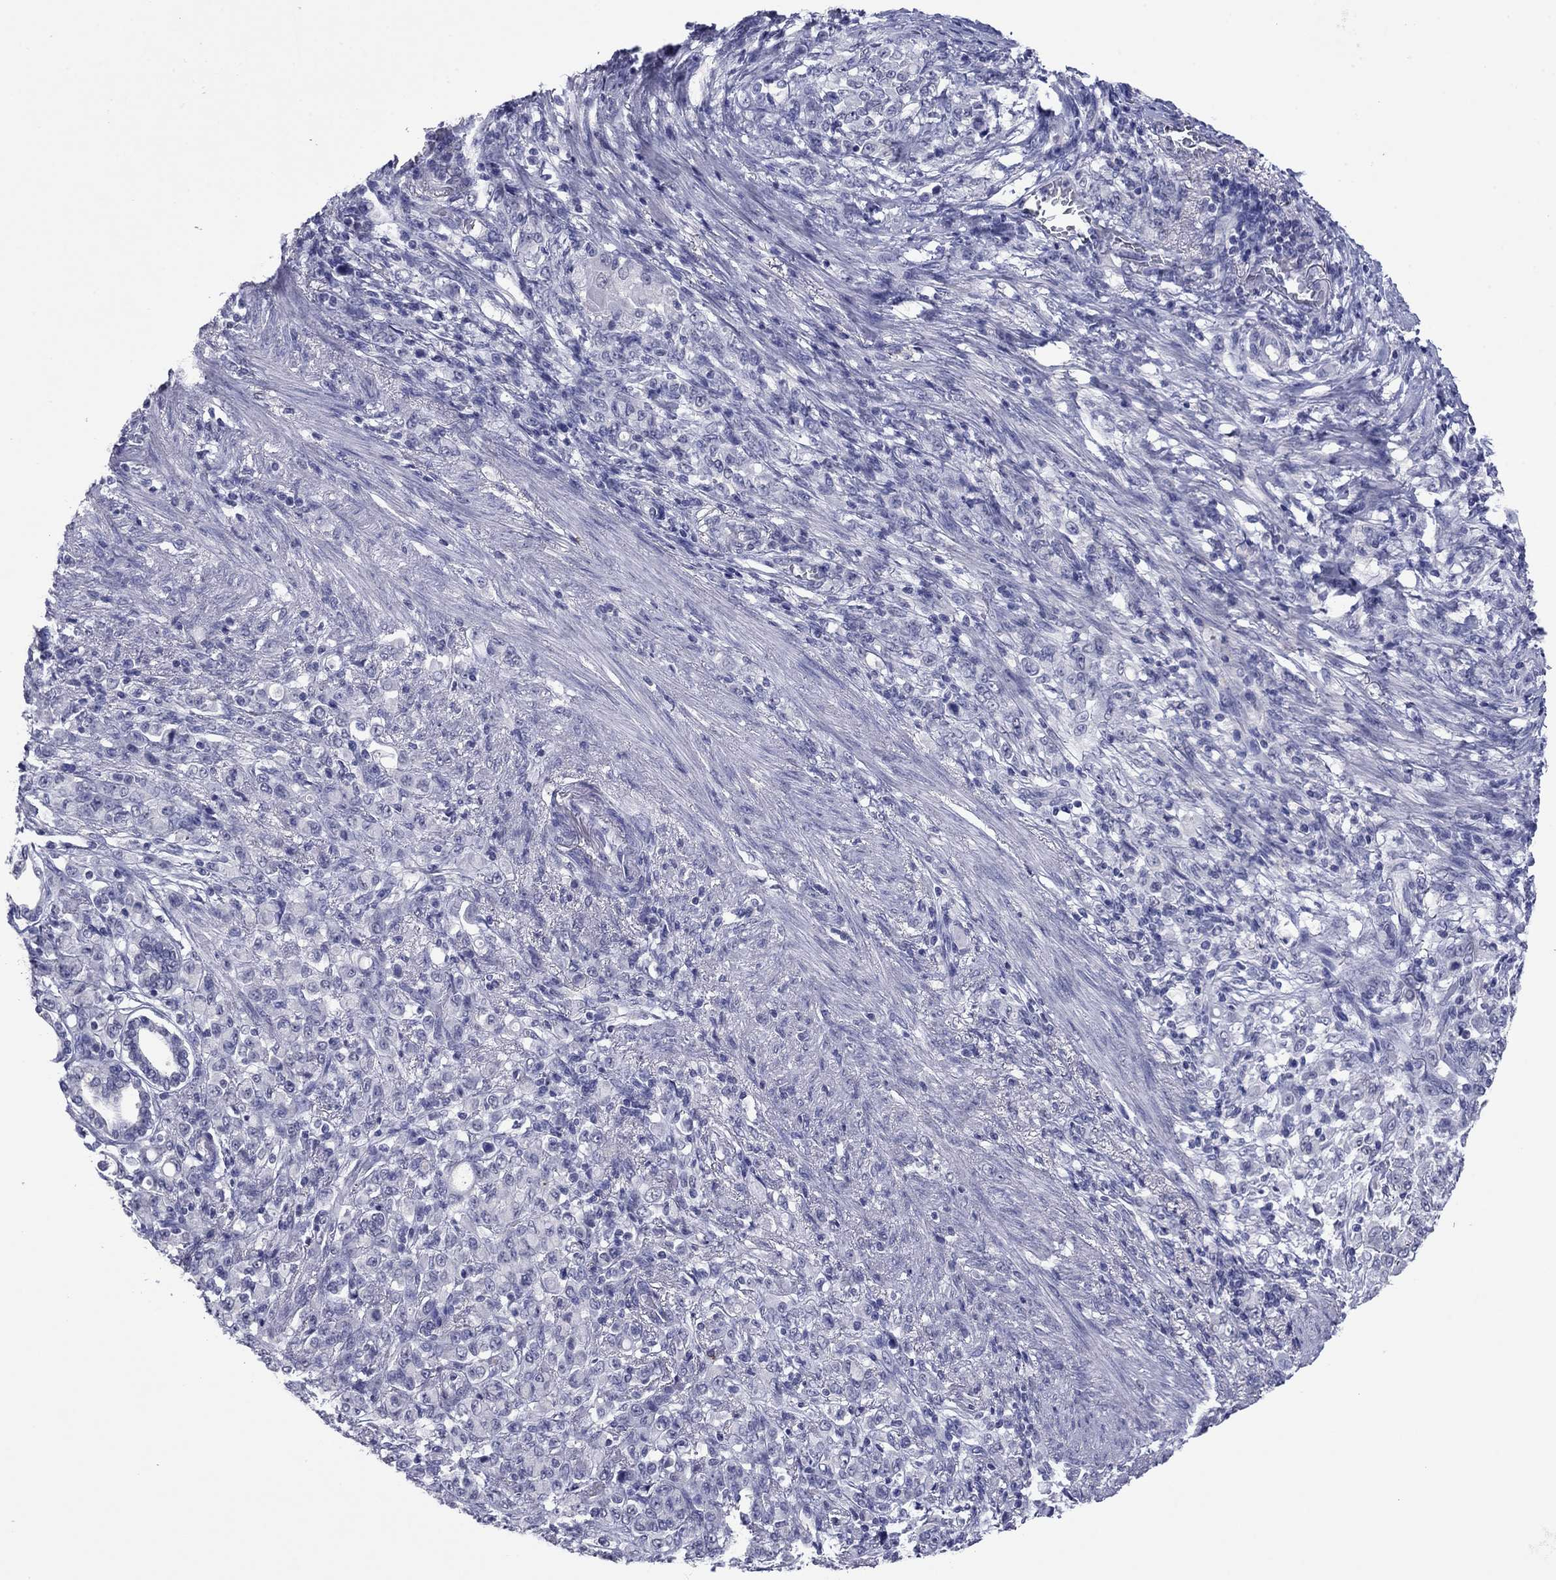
{"staining": {"intensity": "negative", "quantity": "none", "location": "none"}, "tissue": "stomach cancer", "cell_type": "Tumor cells", "image_type": "cancer", "snomed": [{"axis": "morphology", "description": "Normal tissue, NOS"}, {"axis": "morphology", "description": "Adenocarcinoma, NOS"}, {"axis": "topography", "description": "Stomach"}], "caption": "The micrograph displays no significant positivity in tumor cells of adenocarcinoma (stomach).", "gene": "HAO1", "patient": {"sex": "female", "age": 79}}